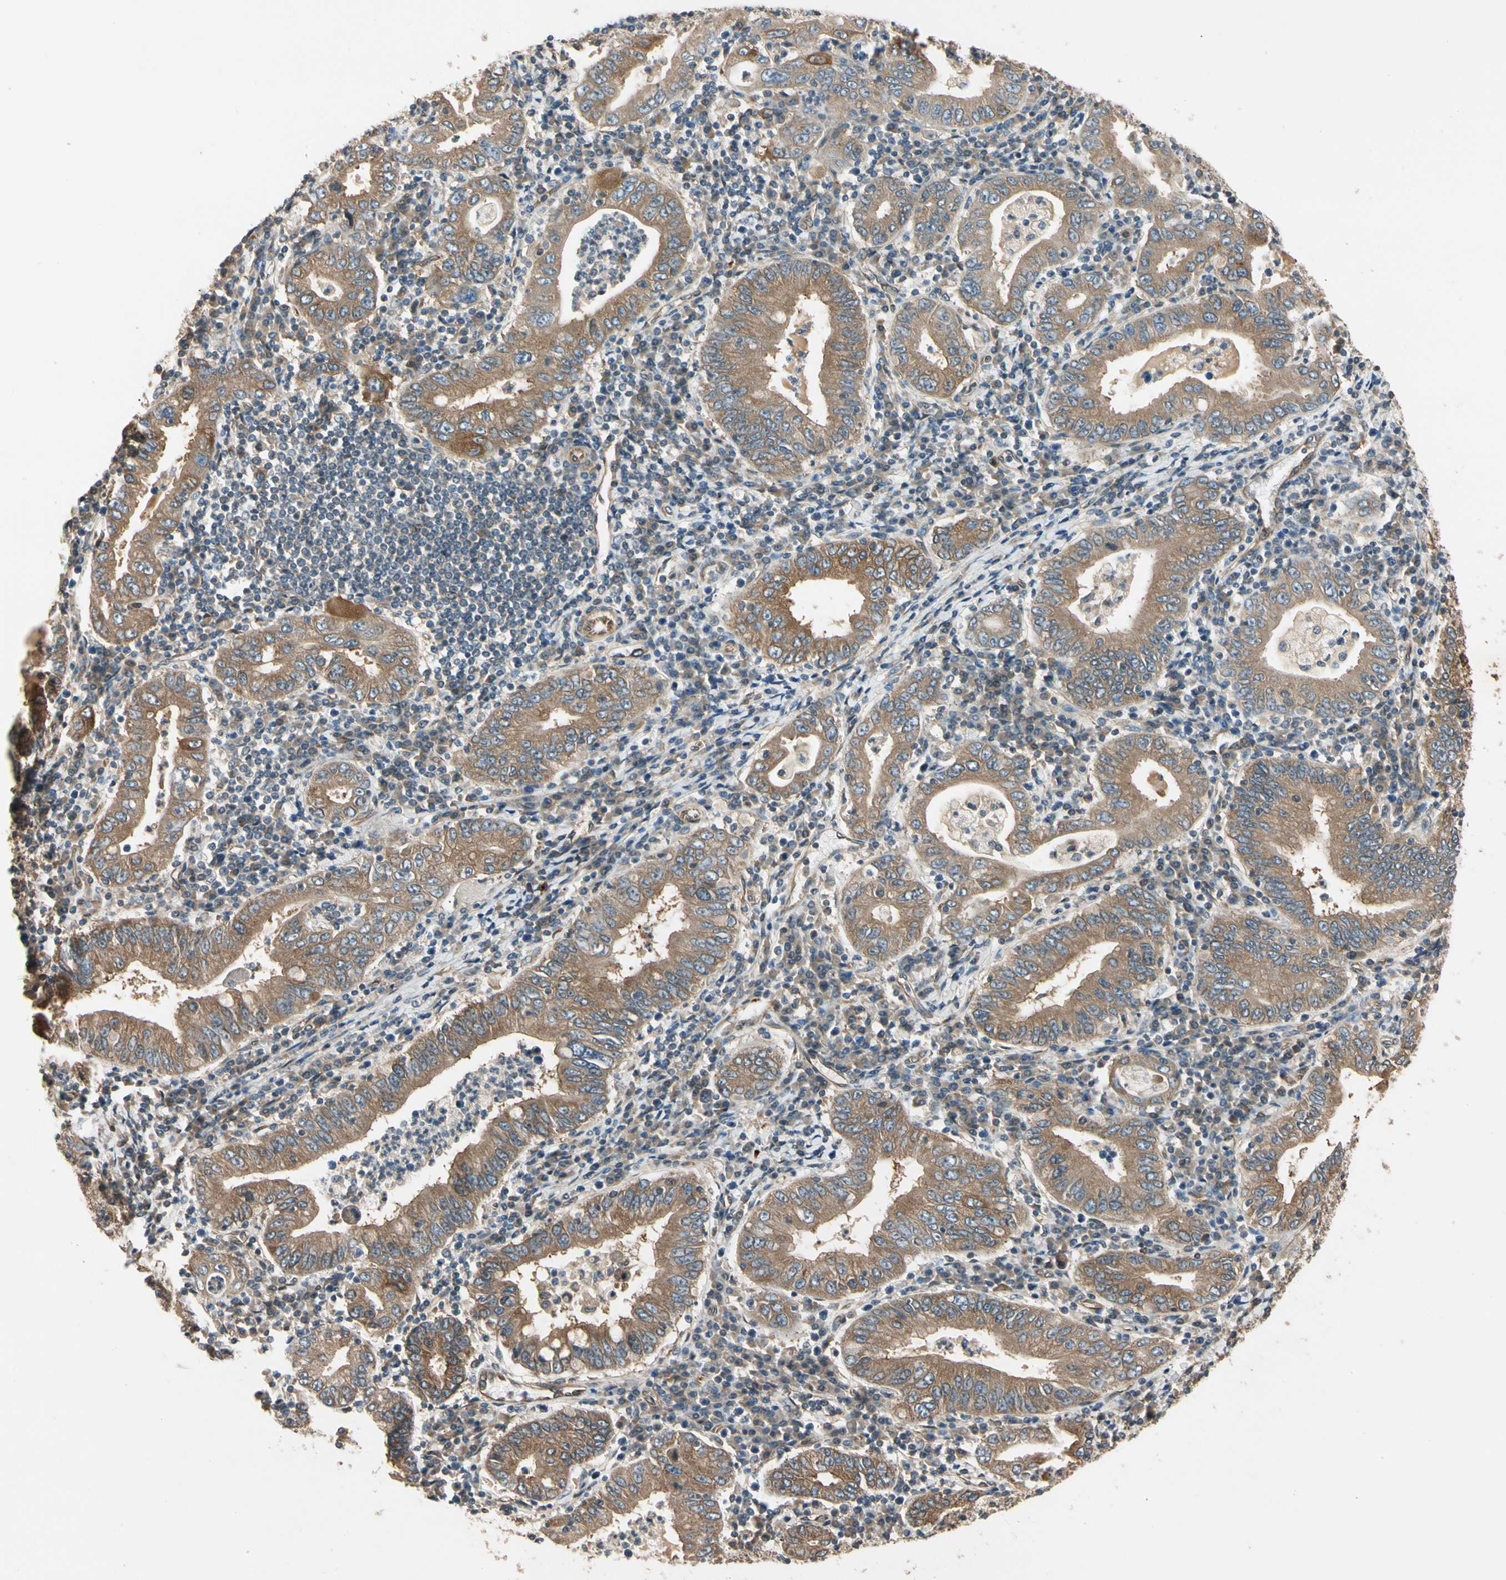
{"staining": {"intensity": "weak", "quantity": ">75%", "location": "cytoplasmic/membranous"}, "tissue": "stomach cancer", "cell_type": "Tumor cells", "image_type": "cancer", "snomed": [{"axis": "morphology", "description": "Normal tissue, NOS"}, {"axis": "morphology", "description": "Adenocarcinoma, NOS"}, {"axis": "topography", "description": "Esophagus"}, {"axis": "topography", "description": "Stomach, upper"}, {"axis": "topography", "description": "Peripheral nerve tissue"}], "caption": "DAB immunohistochemical staining of human adenocarcinoma (stomach) reveals weak cytoplasmic/membranous protein expression in about >75% of tumor cells. (DAB IHC with brightfield microscopy, high magnification).", "gene": "ROCK2", "patient": {"sex": "male", "age": 62}}